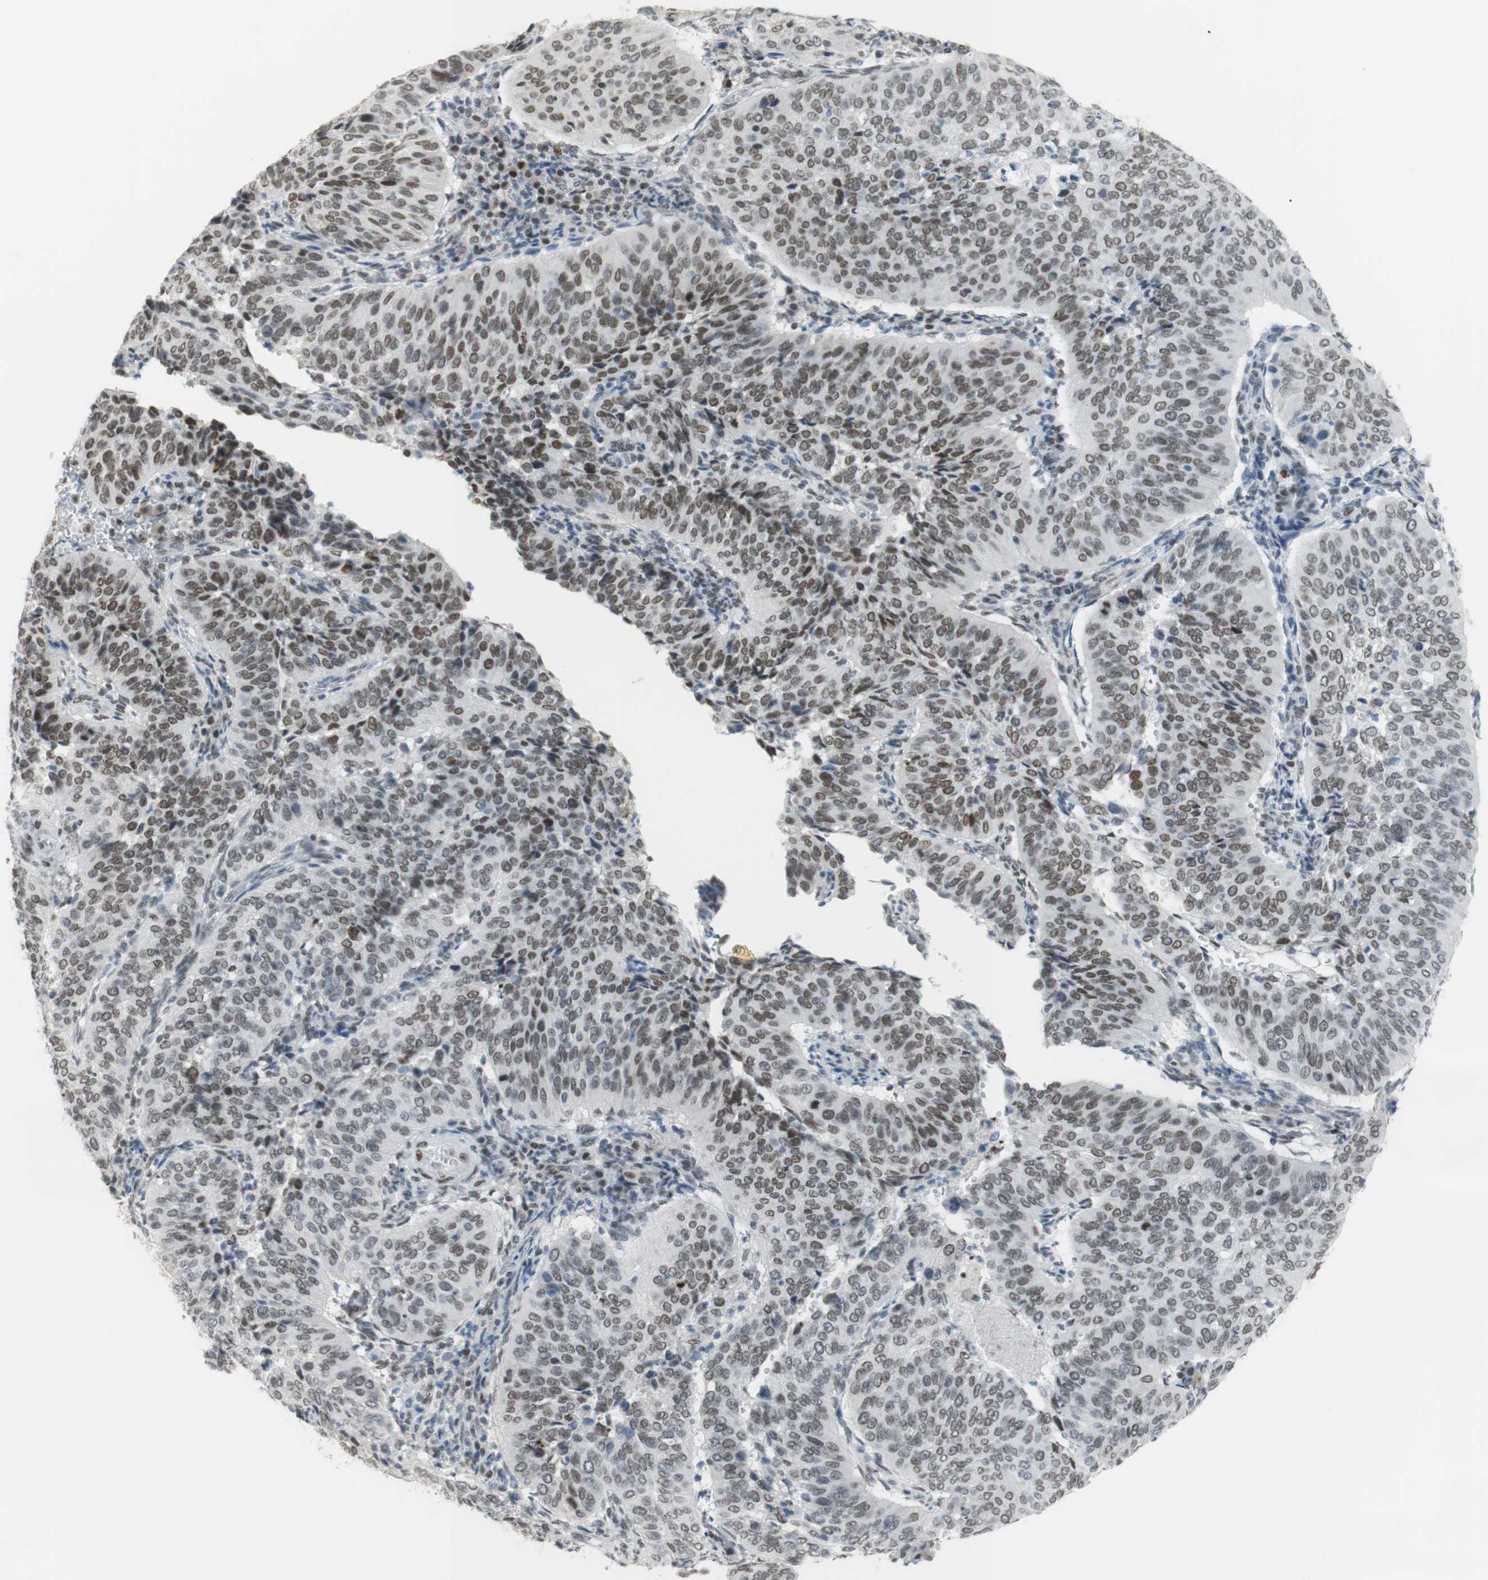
{"staining": {"intensity": "moderate", "quantity": ">75%", "location": "nuclear"}, "tissue": "cervical cancer", "cell_type": "Tumor cells", "image_type": "cancer", "snomed": [{"axis": "morphology", "description": "Normal tissue, NOS"}, {"axis": "morphology", "description": "Squamous cell carcinoma, NOS"}, {"axis": "topography", "description": "Cervix"}], "caption": "High-power microscopy captured an IHC image of cervical cancer (squamous cell carcinoma), revealing moderate nuclear staining in about >75% of tumor cells.", "gene": "BMI1", "patient": {"sex": "female", "age": 39}}